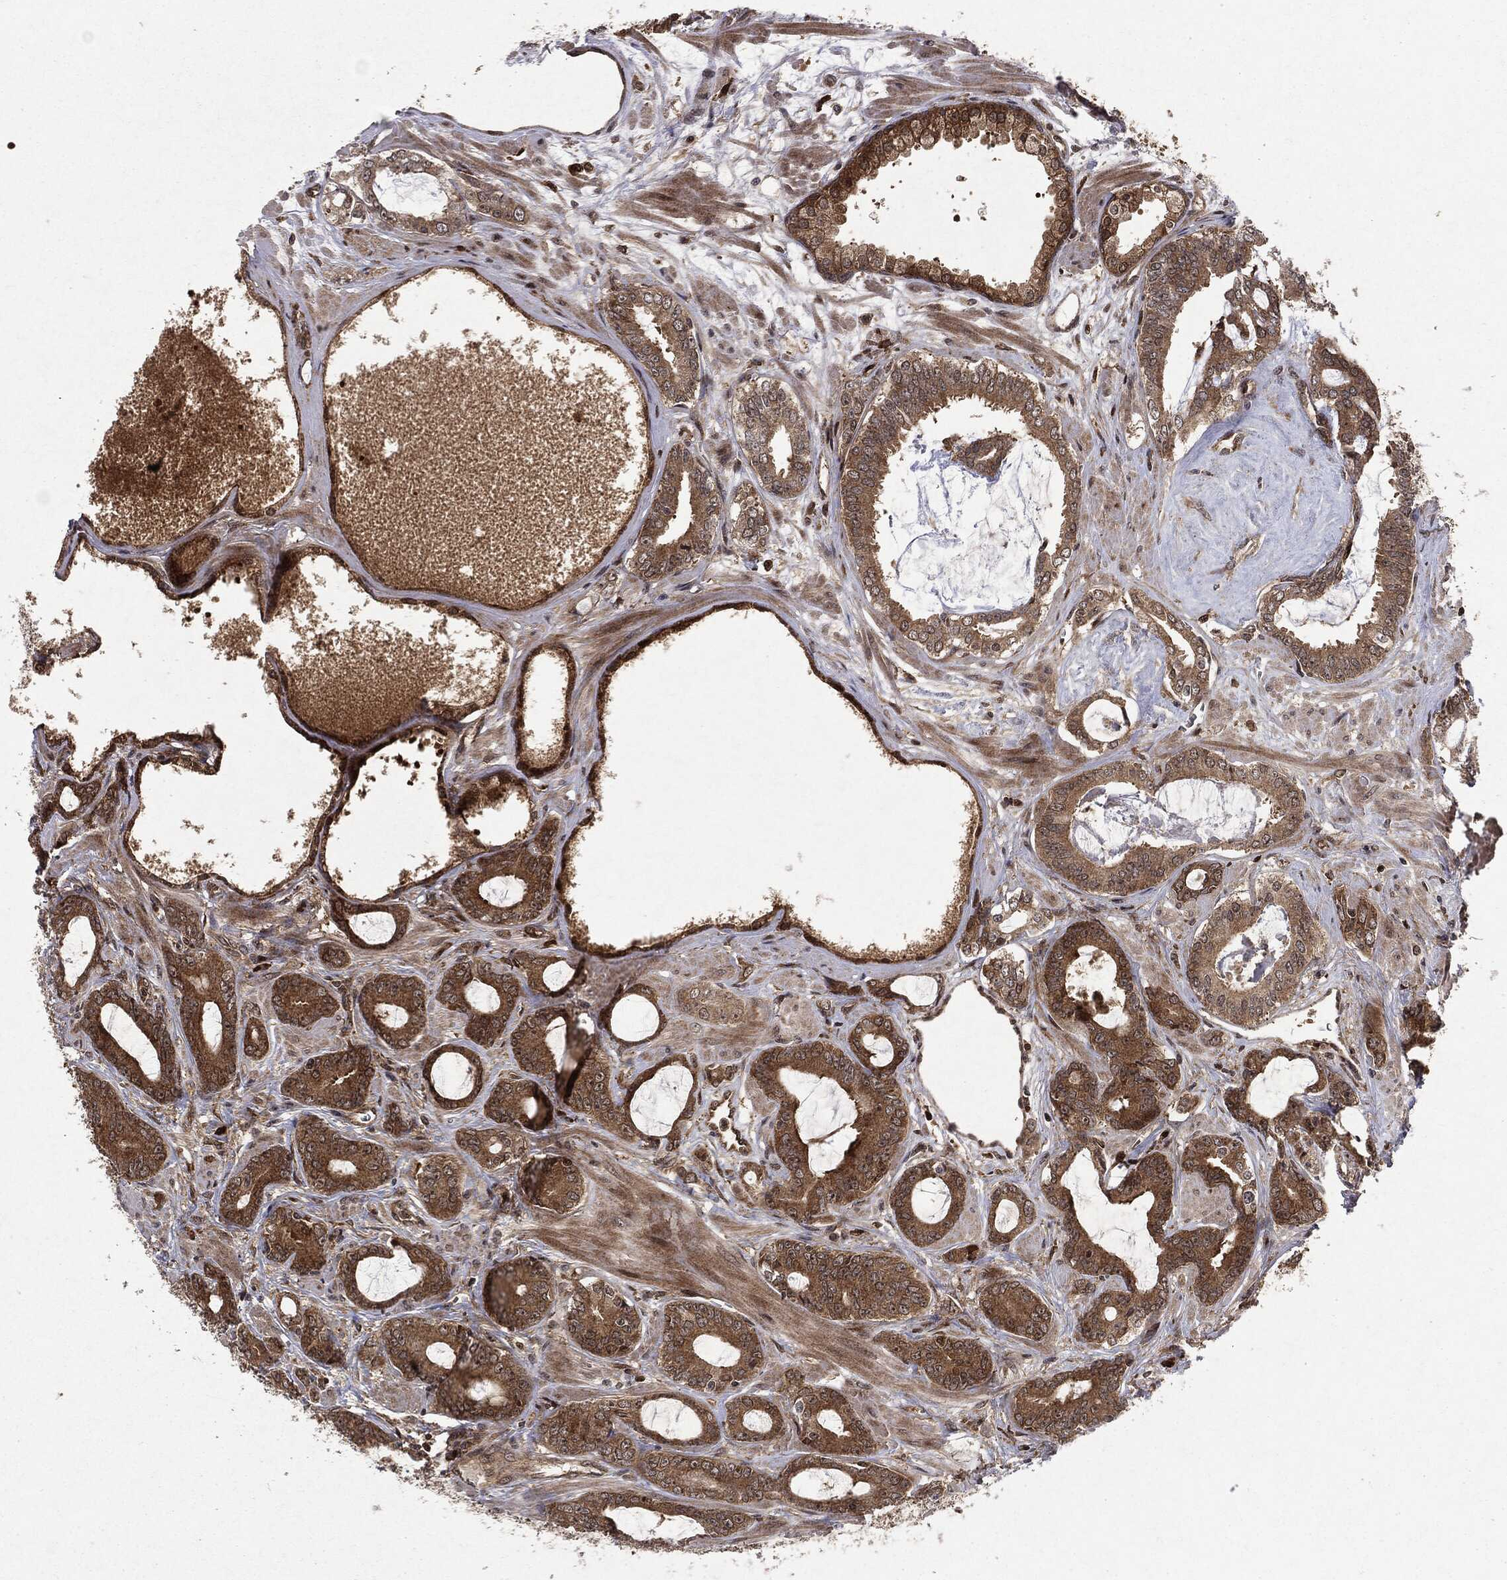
{"staining": {"intensity": "moderate", "quantity": ">75%", "location": "cytoplasmic/membranous"}, "tissue": "prostate cancer", "cell_type": "Tumor cells", "image_type": "cancer", "snomed": [{"axis": "morphology", "description": "Adenocarcinoma, NOS"}, {"axis": "topography", "description": "Prostate"}], "caption": "Immunohistochemistry micrograph of human prostate cancer stained for a protein (brown), which exhibits medium levels of moderate cytoplasmic/membranous positivity in approximately >75% of tumor cells.", "gene": "OTUB1", "patient": {"sex": "male", "age": 55}}